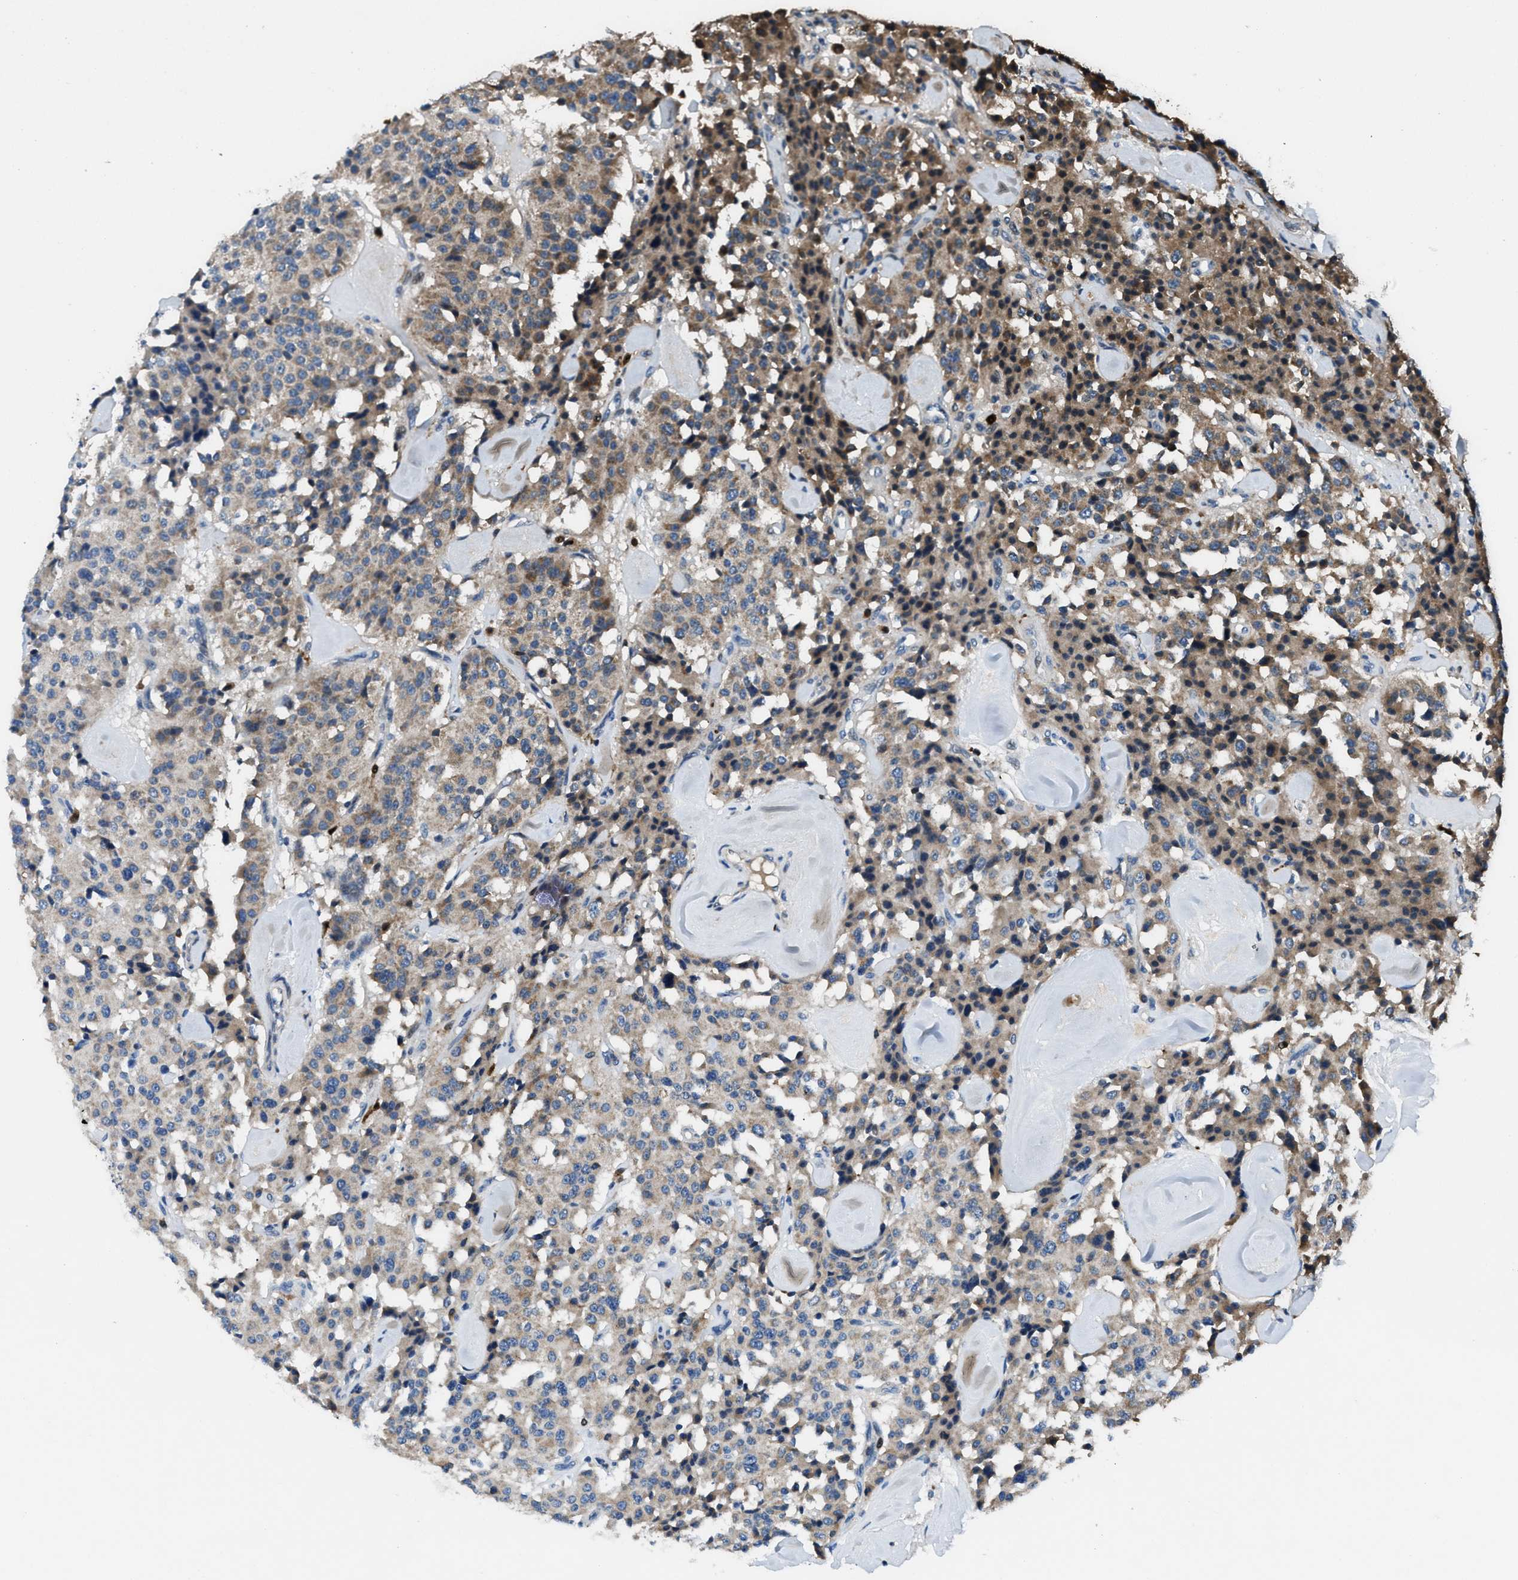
{"staining": {"intensity": "moderate", "quantity": "25%-75%", "location": "cytoplasmic/membranous"}, "tissue": "carcinoid", "cell_type": "Tumor cells", "image_type": "cancer", "snomed": [{"axis": "morphology", "description": "Carcinoid, malignant, NOS"}, {"axis": "topography", "description": "Lung"}], "caption": "This histopathology image demonstrates immunohistochemistry (IHC) staining of human carcinoid, with medium moderate cytoplasmic/membranous positivity in approximately 25%-75% of tumor cells.", "gene": "FAM221A", "patient": {"sex": "male", "age": 30}}